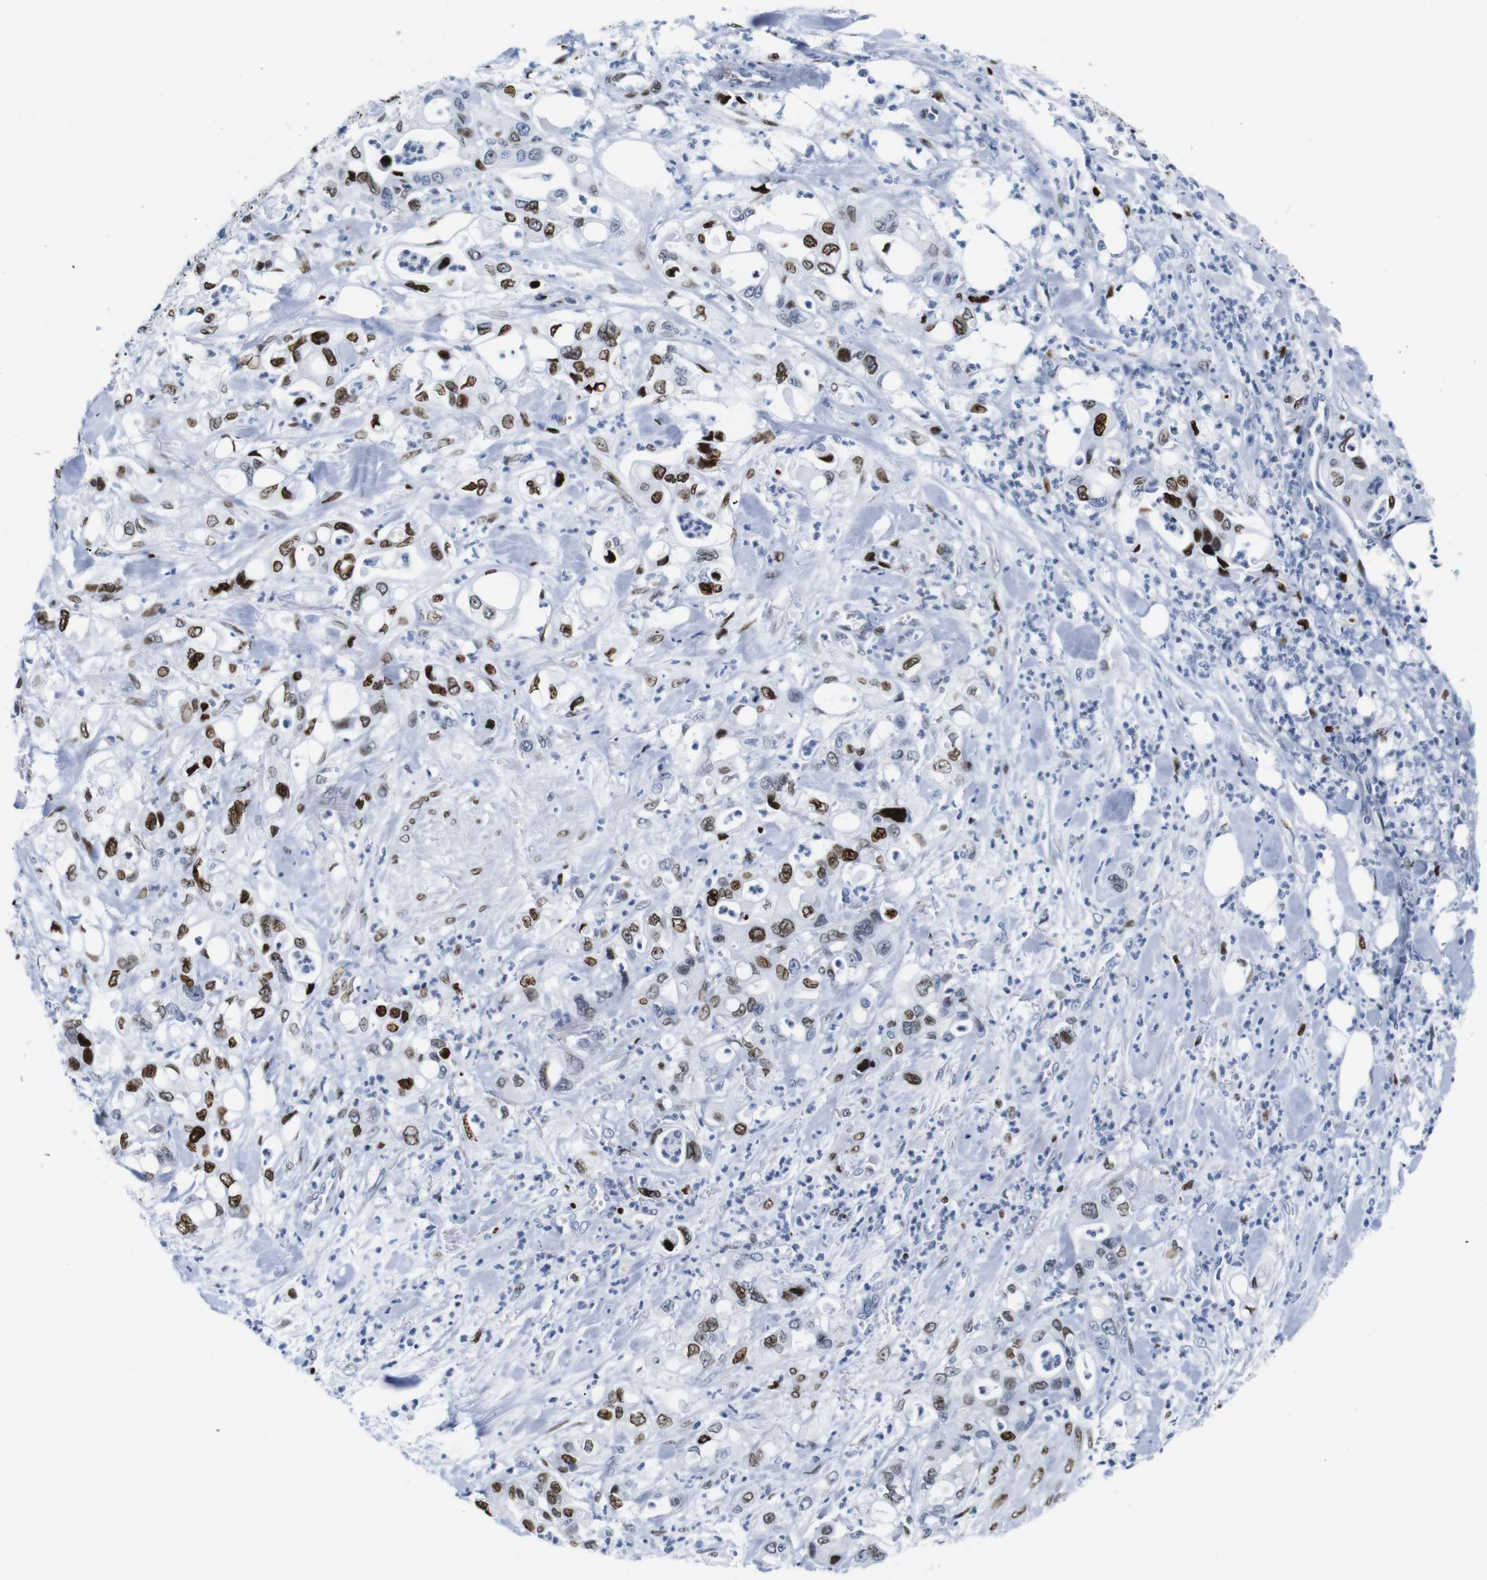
{"staining": {"intensity": "strong", "quantity": ">75%", "location": "nuclear"}, "tissue": "pancreatic cancer", "cell_type": "Tumor cells", "image_type": "cancer", "snomed": [{"axis": "morphology", "description": "Adenocarcinoma, NOS"}, {"axis": "topography", "description": "Pancreas"}], "caption": "Adenocarcinoma (pancreatic) stained with DAB immunohistochemistry (IHC) shows high levels of strong nuclear staining in about >75% of tumor cells. The protein of interest is stained brown, and the nuclei are stained in blue (DAB IHC with brightfield microscopy, high magnification).", "gene": "NPIPB15", "patient": {"sex": "male", "age": 70}}